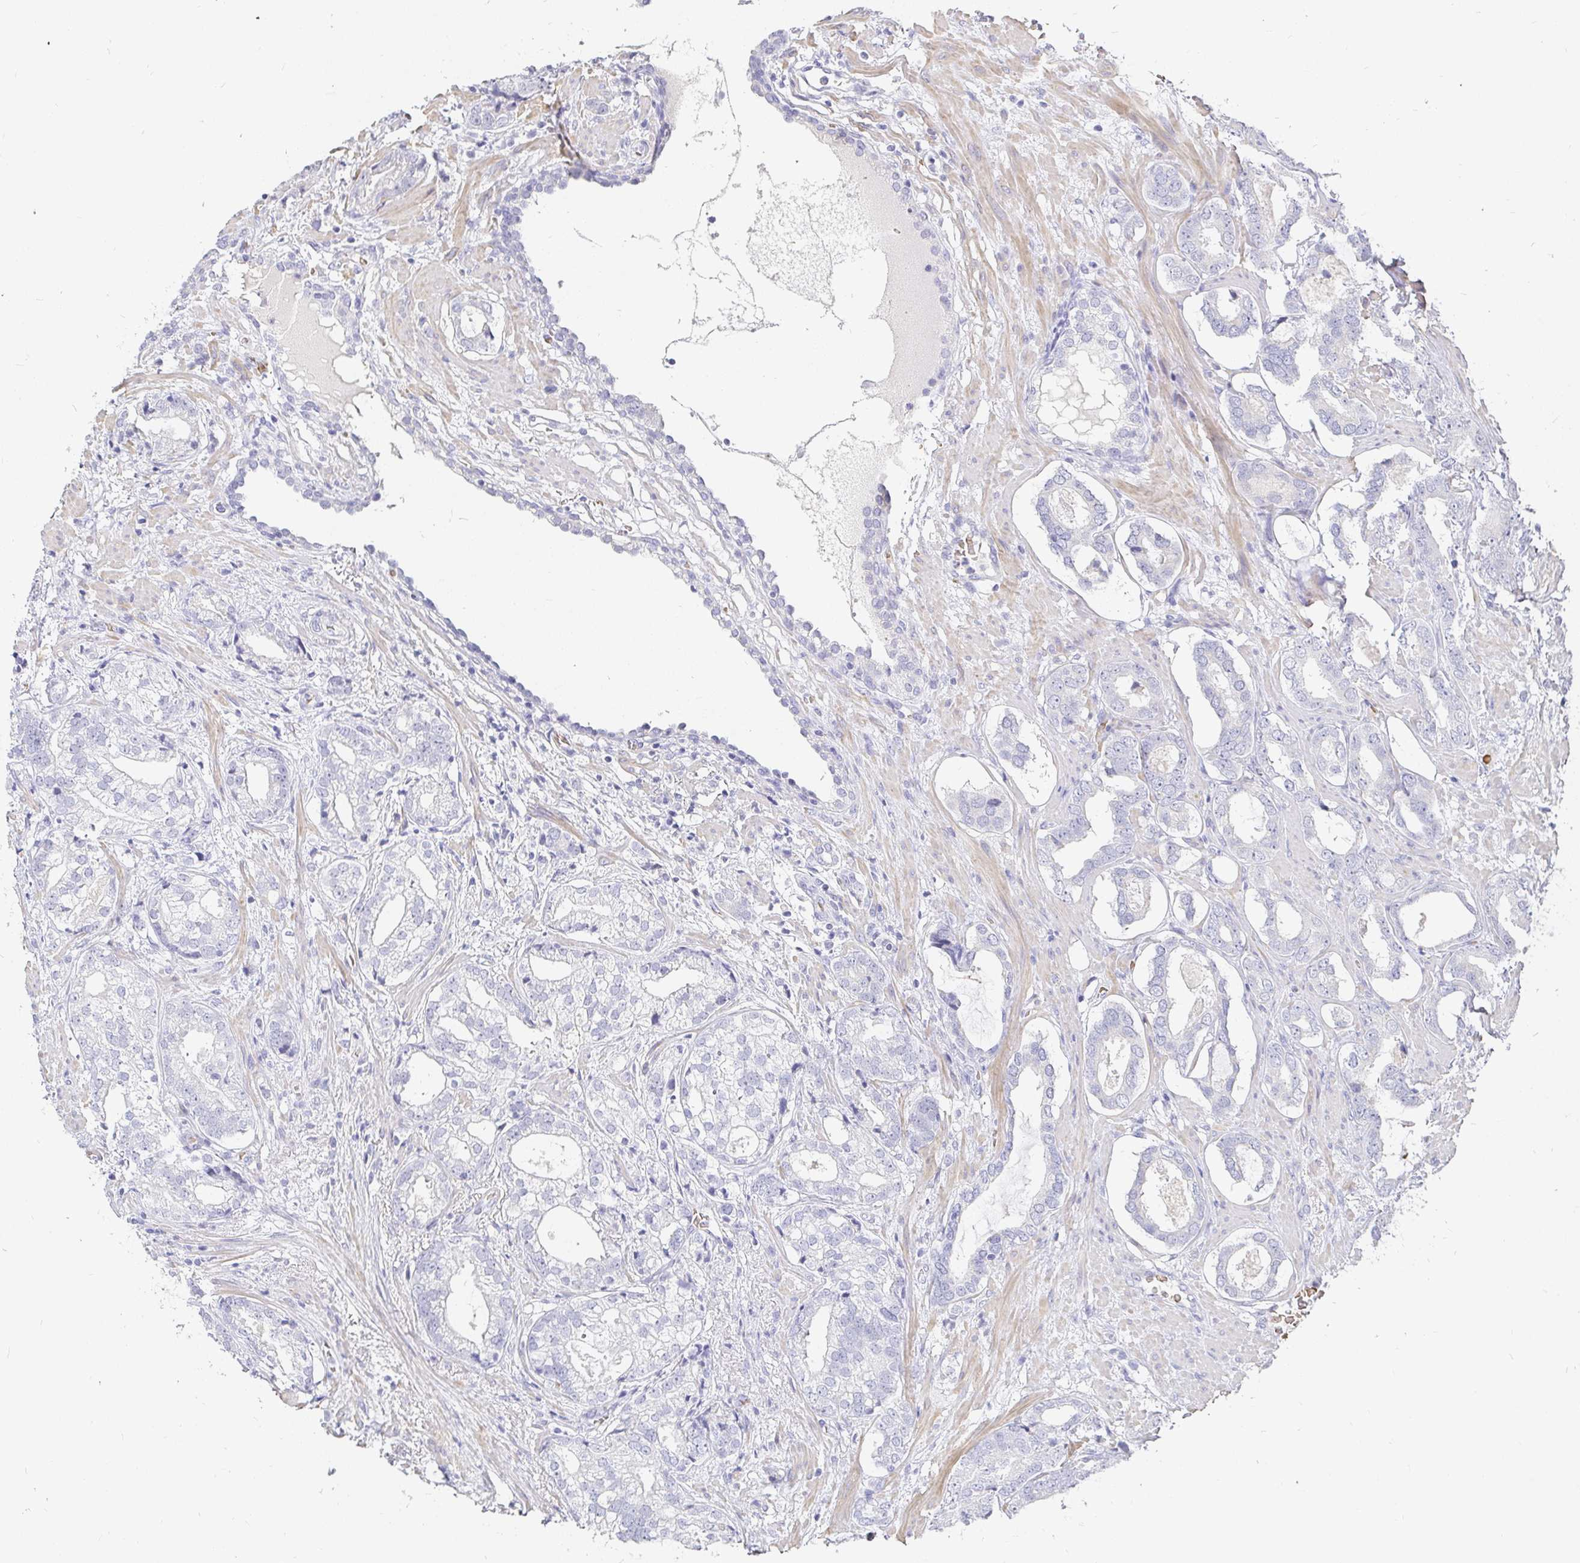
{"staining": {"intensity": "negative", "quantity": "none", "location": "none"}, "tissue": "prostate cancer", "cell_type": "Tumor cells", "image_type": "cancer", "snomed": [{"axis": "morphology", "description": "Adenocarcinoma, High grade"}, {"axis": "topography", "description": "Prostate"}], "caption": "Tumor cells are negative for brown protein staining in high-grade adenocarcinoma (prostate). The staining is performed using DAB brown chromogen with nuclei counter-stained in using hematoxylin.", "gene": "FGF21", "patient": {"sex": "male", "age": 75}}